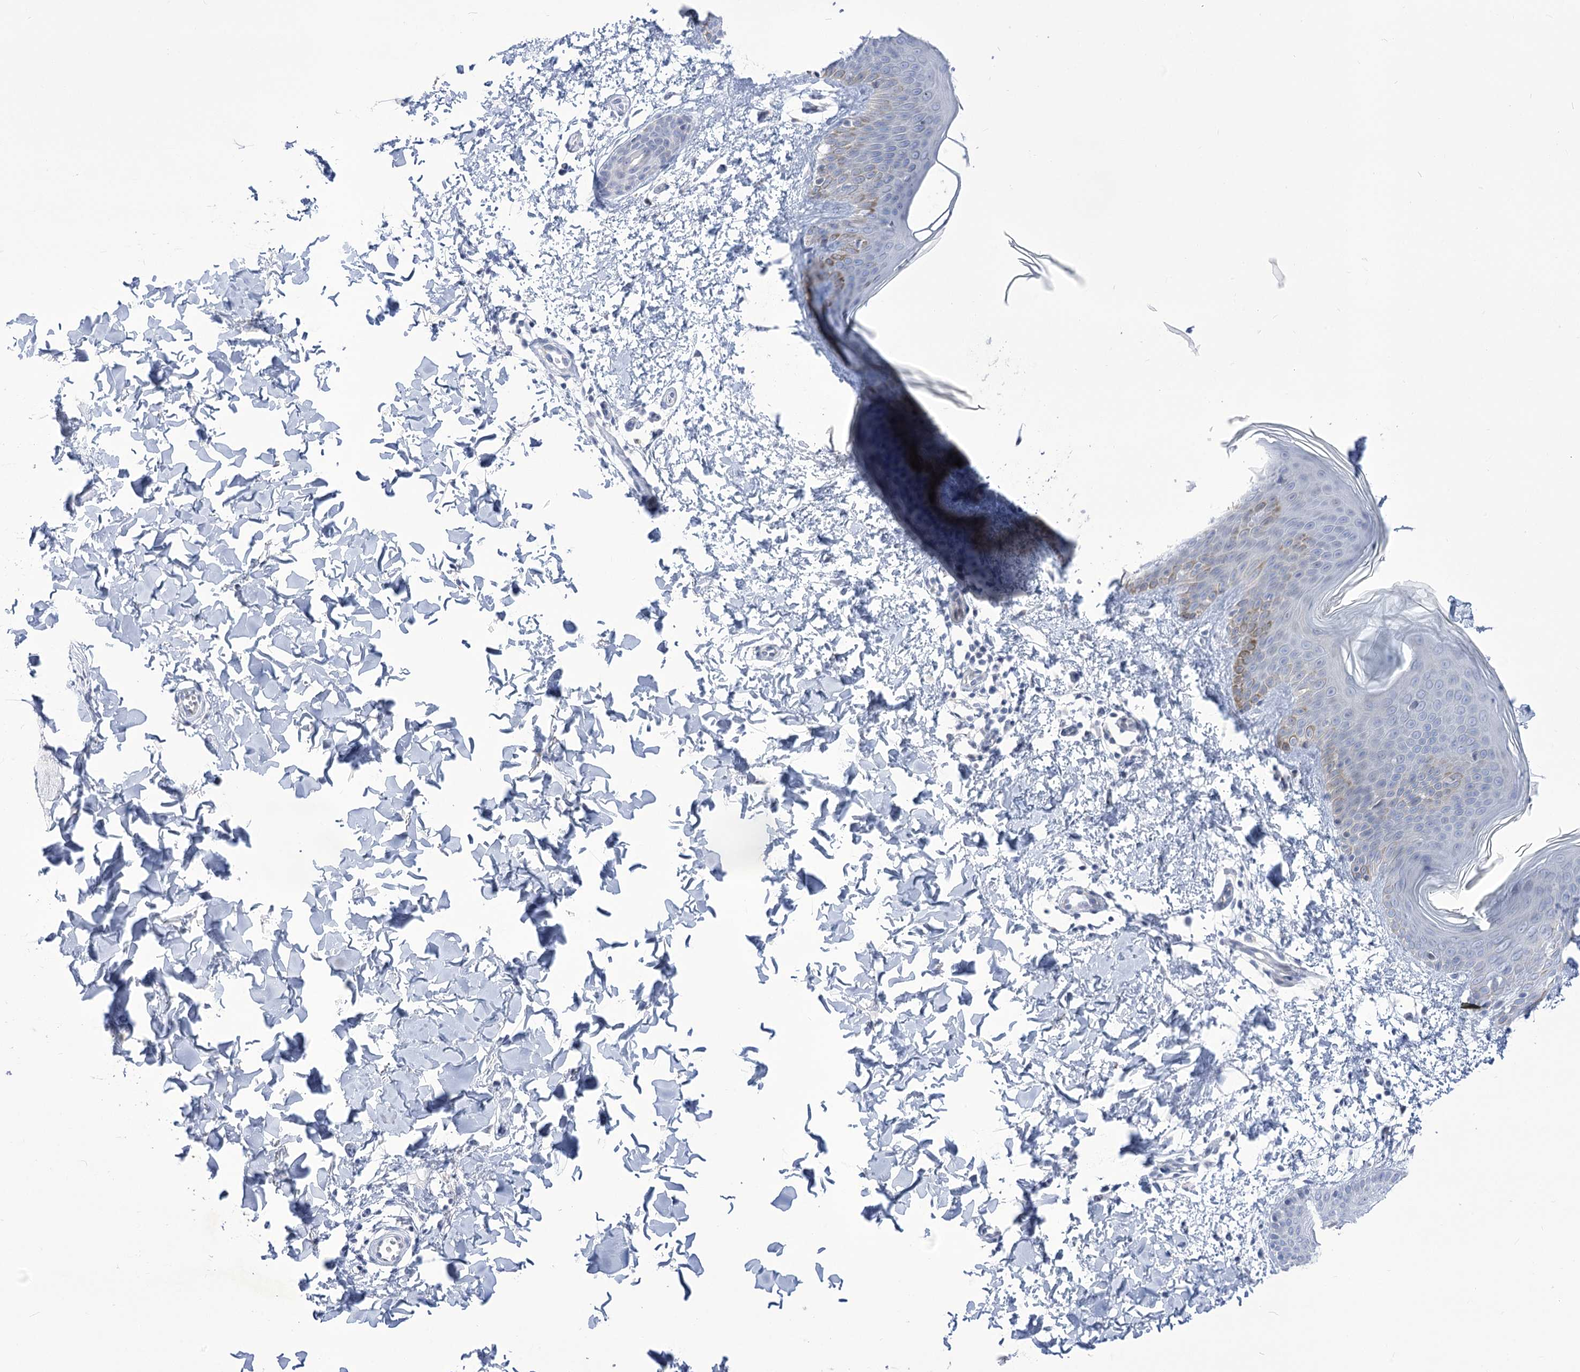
{"staining": {"intensity": "negative", "quantity": "none", "location": "none"}, "tissue": "skin", "cell_type": "Fibroblasts", "image_type": "normal", "snomed": [{"axis": "morphology", "description": "Normal tissue, NOS"}, {"axis": "topography", "description": "Skin"}], "caption": "A photomicrograph of skin stained for a protein demonstrates no brown staining in fibroblasts. Nuclei are stained in blue.", "gene": "BEND7", "patient": {"sex": "male", "age": 36}}